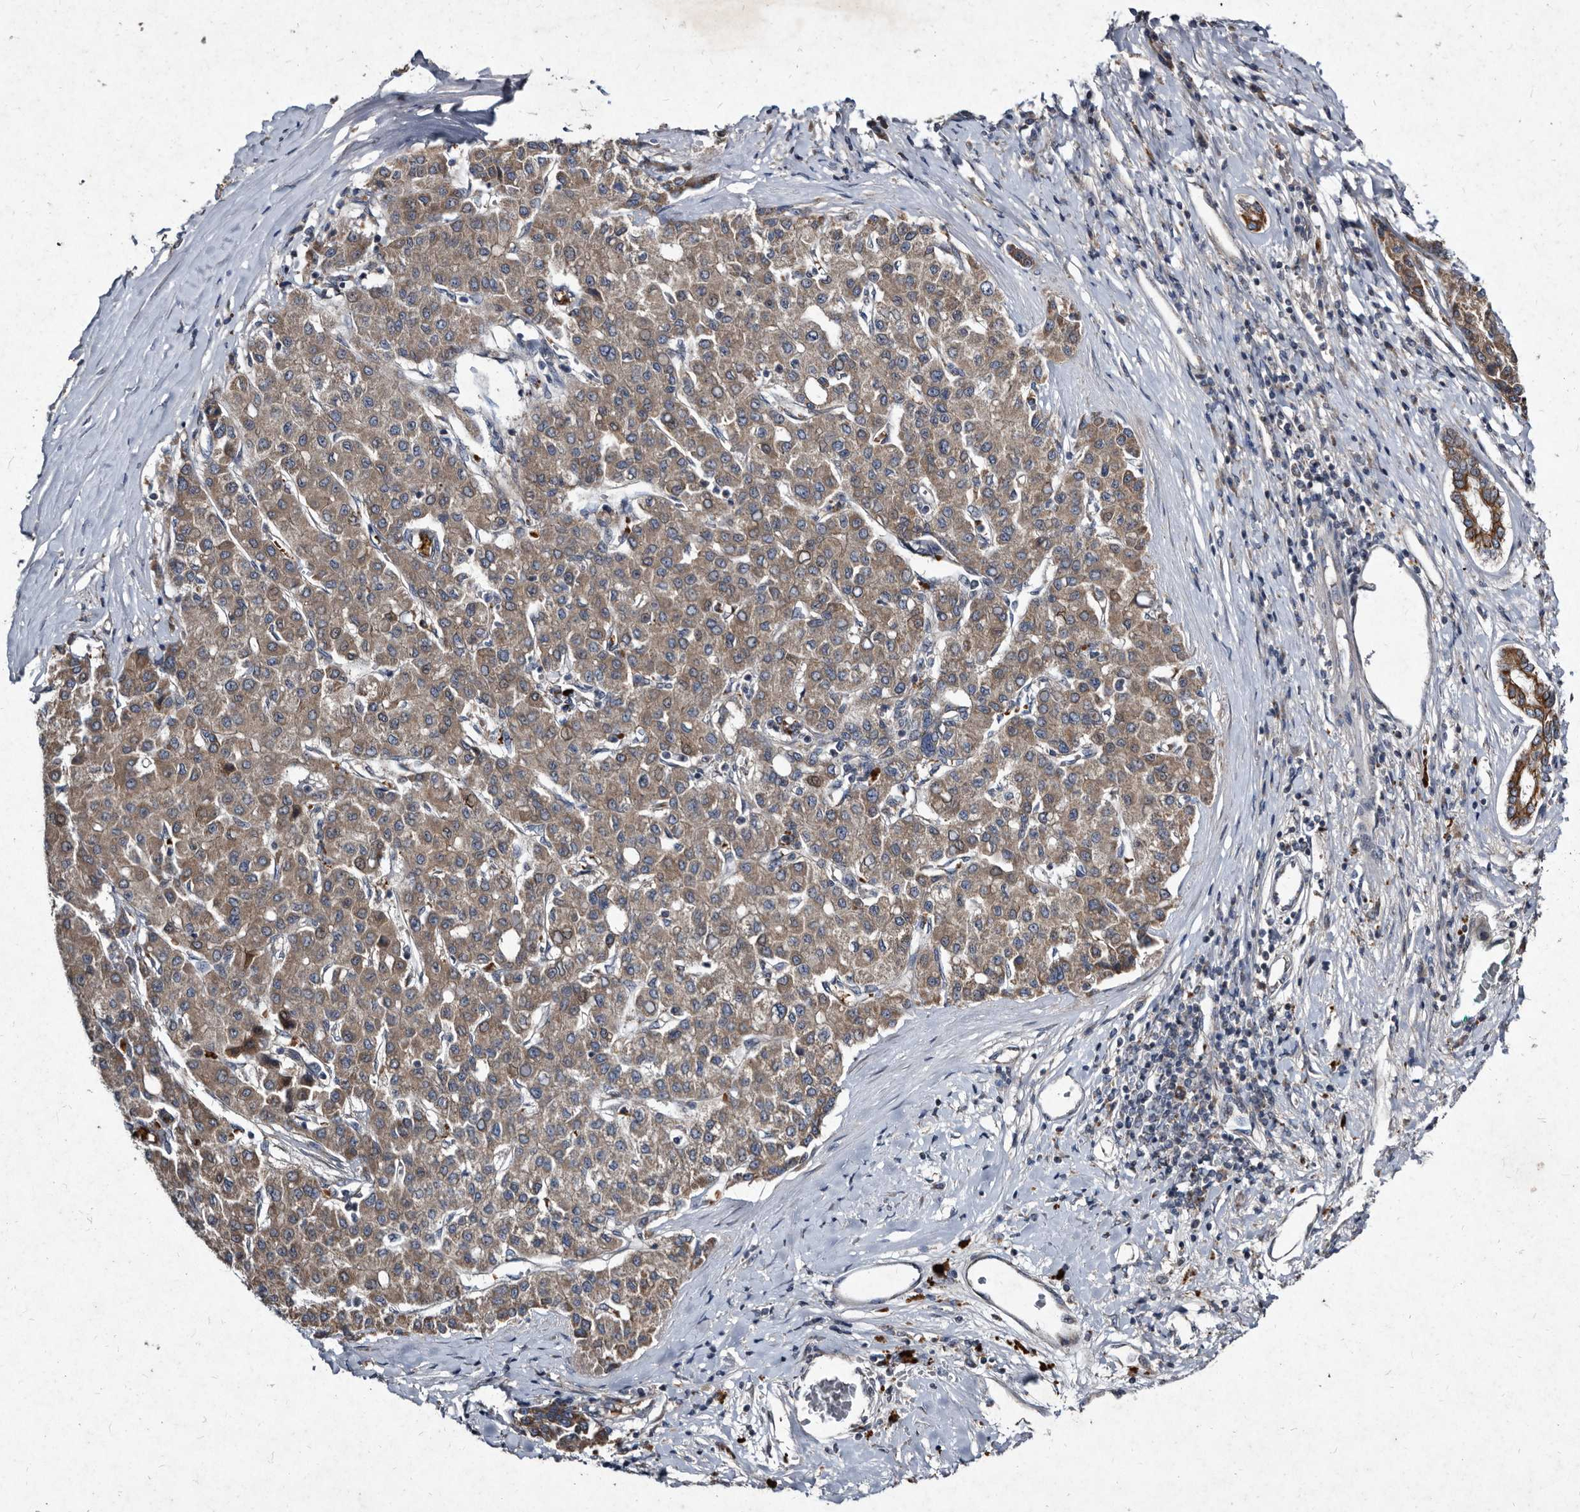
{"staining": {"intensity": "moderate", "quantity": ">75%", "location": "cytoplasmic/membranous"}, "tissue": "liver cancer", "cell_type": "Tumor cells", "image_type": "cancer", "snomed": [{"axis": "morphology", "description": "Carcinoma, Hepatocellular, NOS"}, {"axis": "topography", "description": "Liver"}], "caption": "Liver cancer stained with IHC demonstrates moderate cytoplasmic/membranous expression in approximately >75% of tumor cells. (IHC, brightfield microscopy, high magnification).", "gene": "YPEL3", "patient": {"sex": "male", "age": 65}}